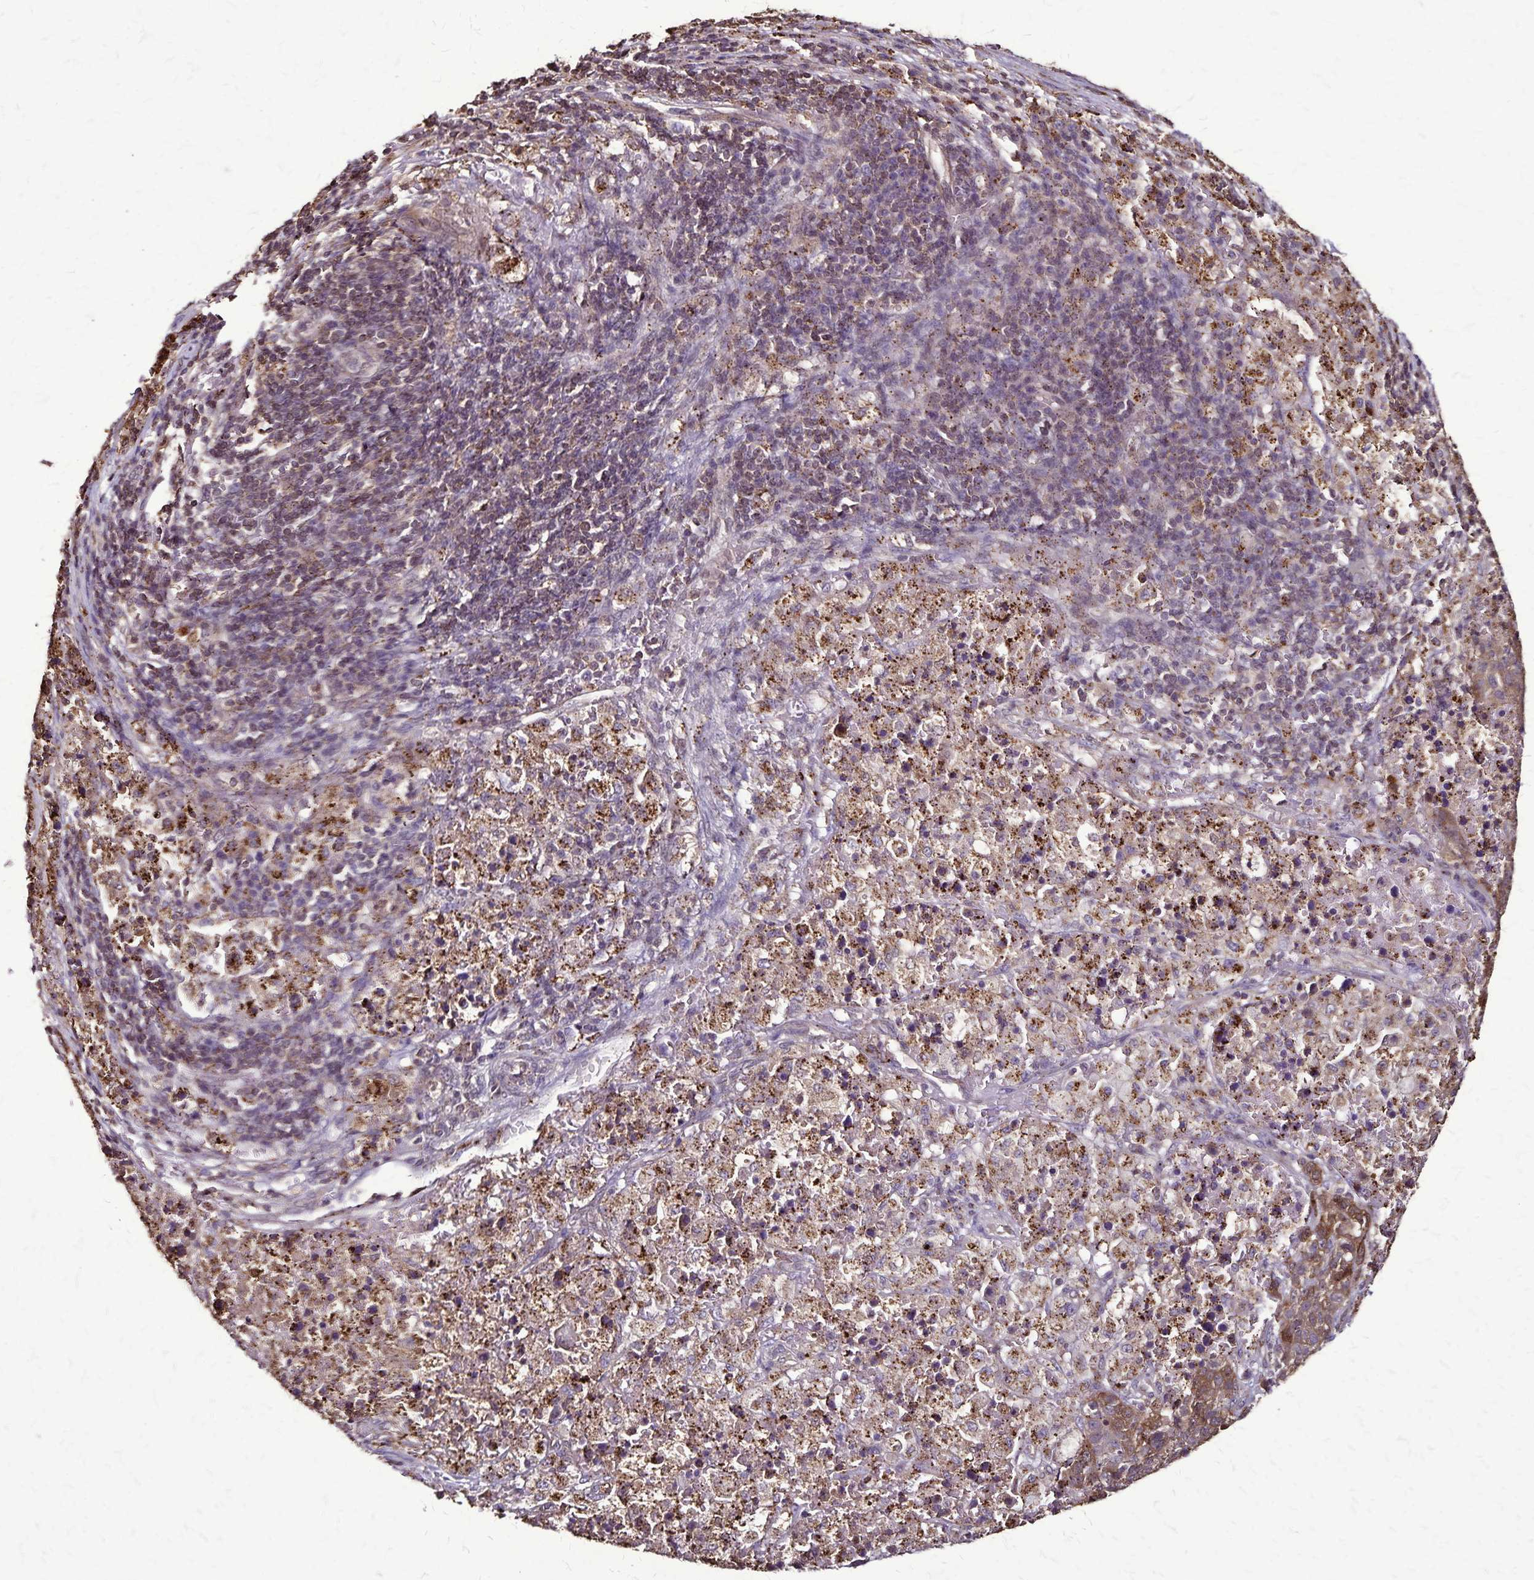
{"staining": {"intensity": "moderate", "quantity": ">75%", "location": "cytoplasmic/membranous"}, "tissue": "pancreatic cancer", "cell_type": "Tumor cells", "image_type": "cancer", "snomed": [{"axis": "morphology", "description": "Adenocarcinoma, NOS"}, {"axis": "topography", "description": "Pancreas"}], "caption": "A brown stain shows moderate cytoplasmic/membranous positivity of a protein in adenocarcinoma (pancreatic) tumor cells.", "gene": "CHMP1B", "patient": {"sex": "female", "age": 61}}